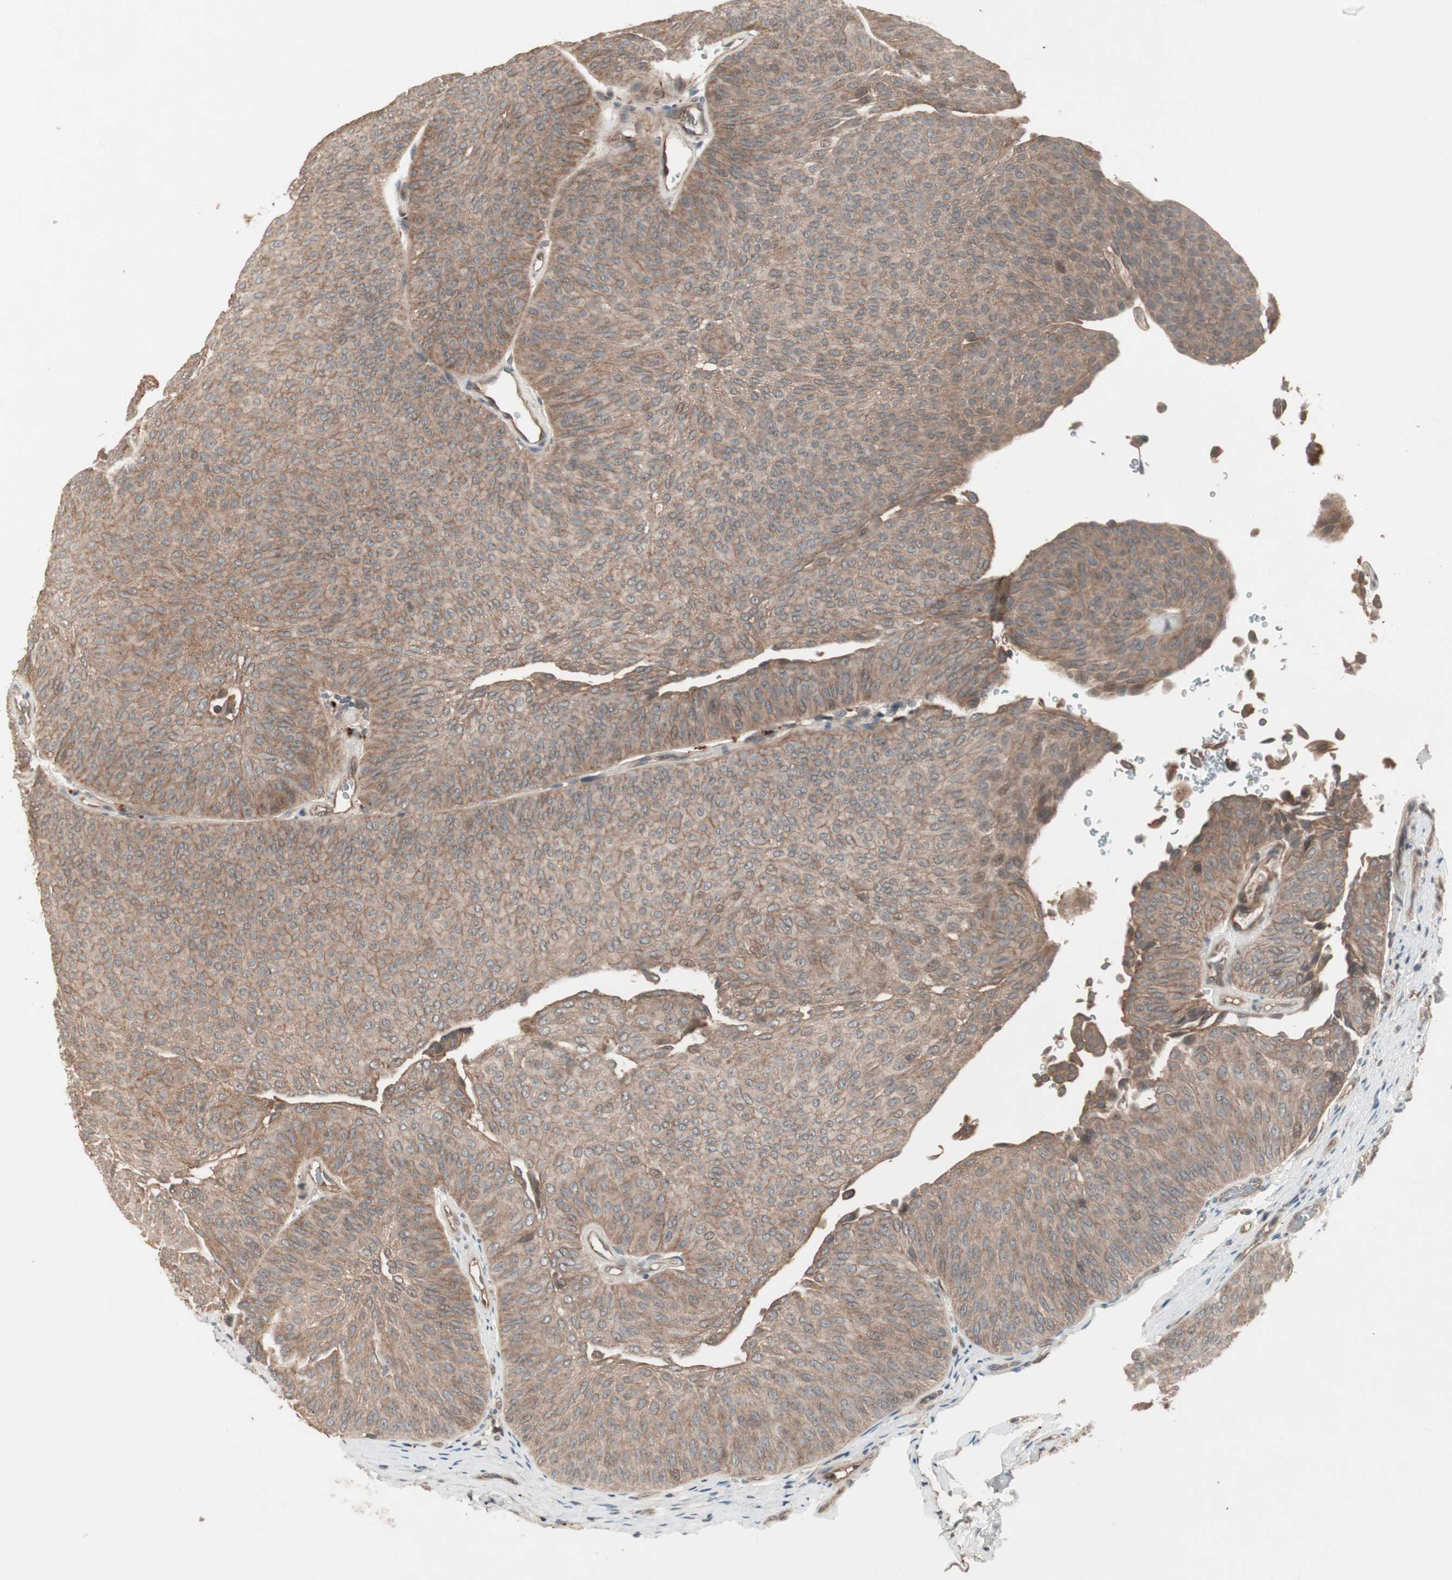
{"staining": {"intensity": "moderate", "quantity": ">75%", "location": "cytoplasmic/membranous"}, "tissue": "urothelial cancer", "cell_type": "Tumor cells", "image_type": "cancer", "snomed": [{"axis": "morphology", "description": "Urothelial carcinoma, Low grade"}, {"axis": "topography", "description": "Urinary bladder"}], "caption": "Human urothelial cancer stained with a brown dye demonstrates moderate cytoplasmic/membranous positive staining in about >75% of tumor cells.", "gene": "TFPI", "patient": {"sex": "female", "age": 60}}